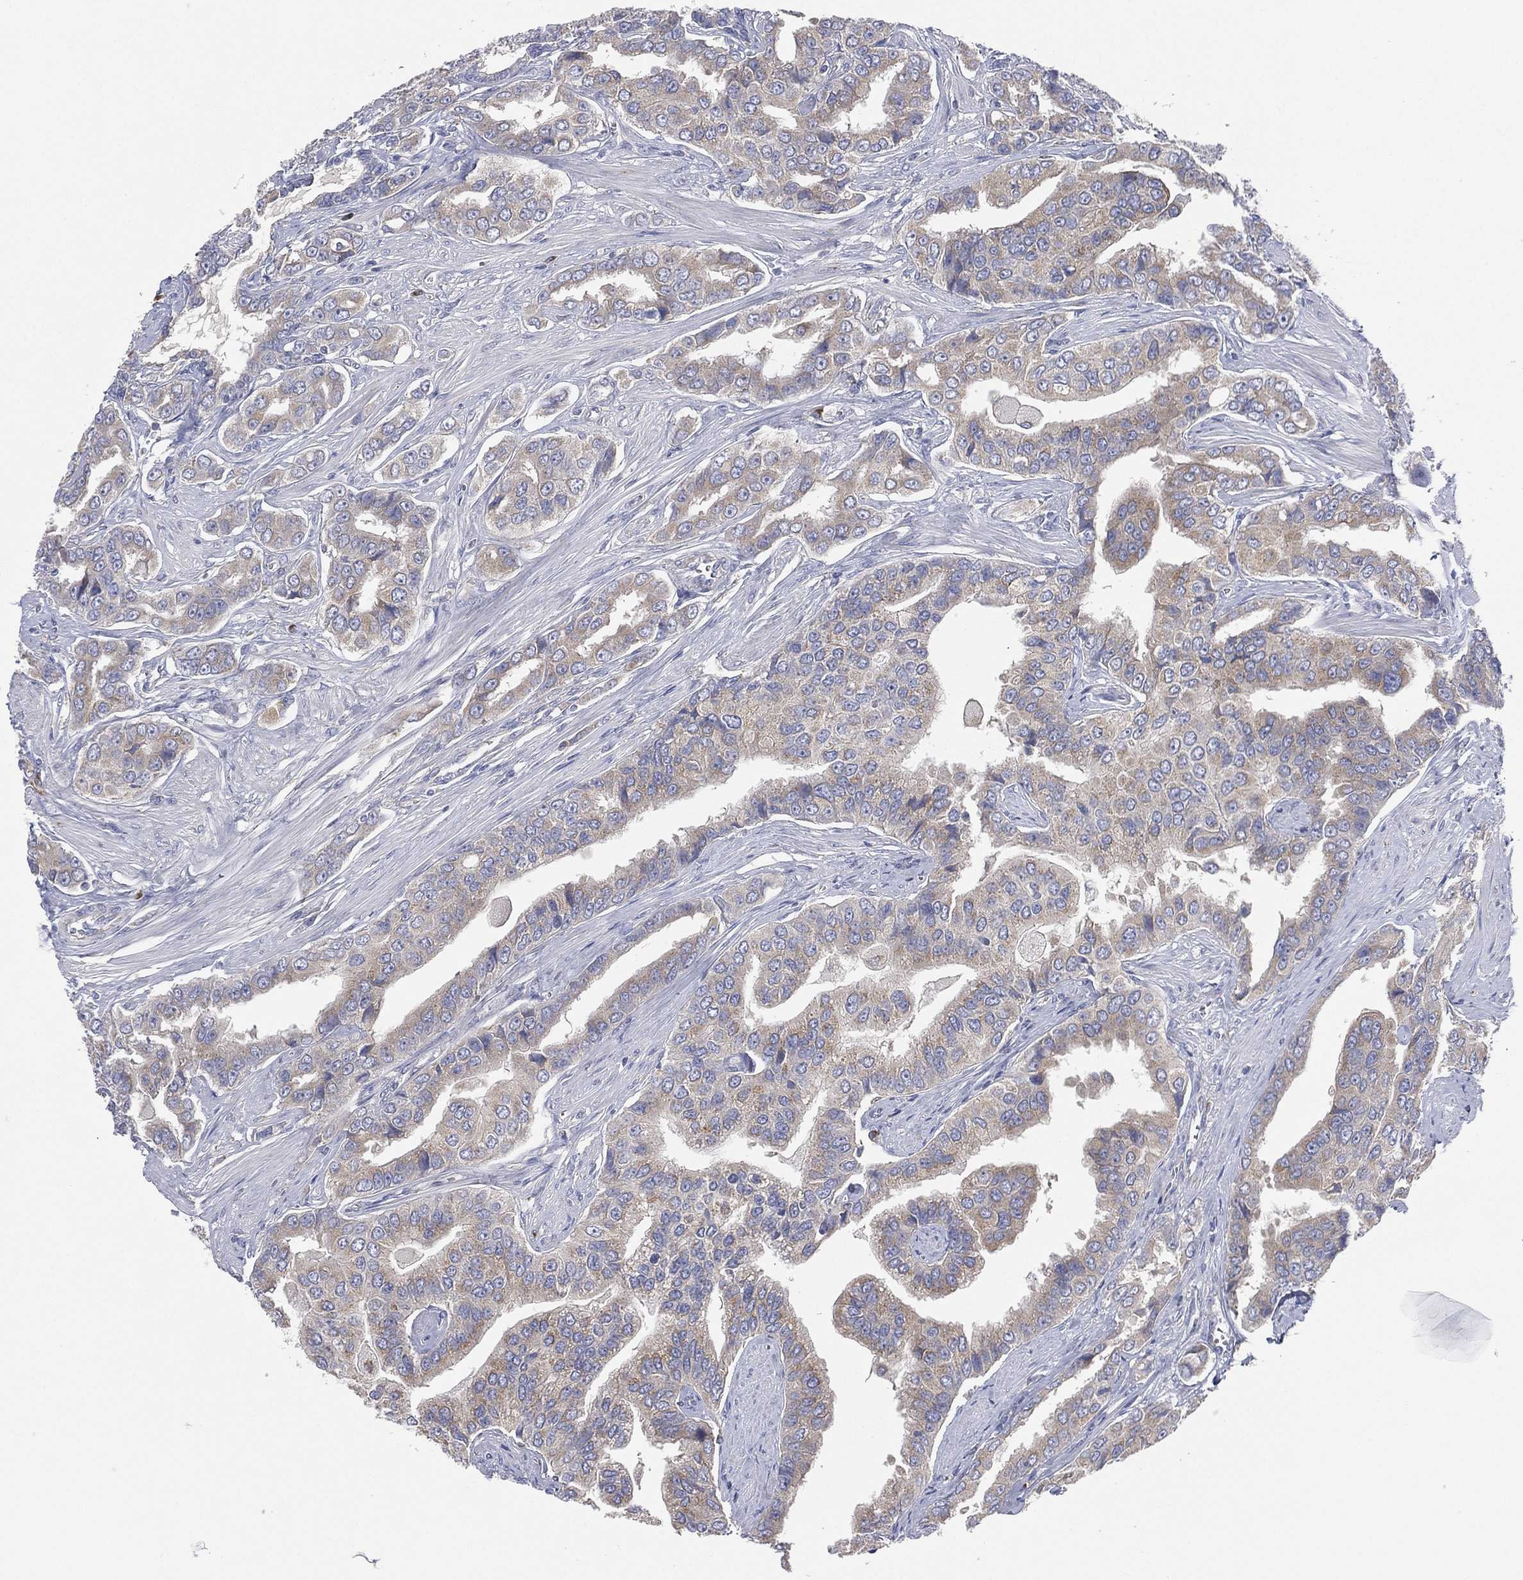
{"staining": {"intensity": "weak", "quantity": "<25%", "location": "cytoplasmic/membranous"}, "tissue": "prostate cancer", "cell_type": "Tumor cells", "image_type": "cancer", "snomed": [{"axis": "morphology", "description": "Adenocarcinoma, NOS"}, {"axis": "topography", "description": "Prostate and seminal vesicle, NOS"}, {"axis": "topography", "description": "Prostate"}], "caption": "Tumor cells are negative for brown protein staining in adenocarcinoma (prostate). The staining was performed using DAB (3,3'-diaminobenzidine) to visualize the protein expression in brown, while the nuclei were stained in blue with hematoxylin (Magnification: 20x).", "gene": "ATP8A2", "patient": {"sex": "male", "age": 69}}